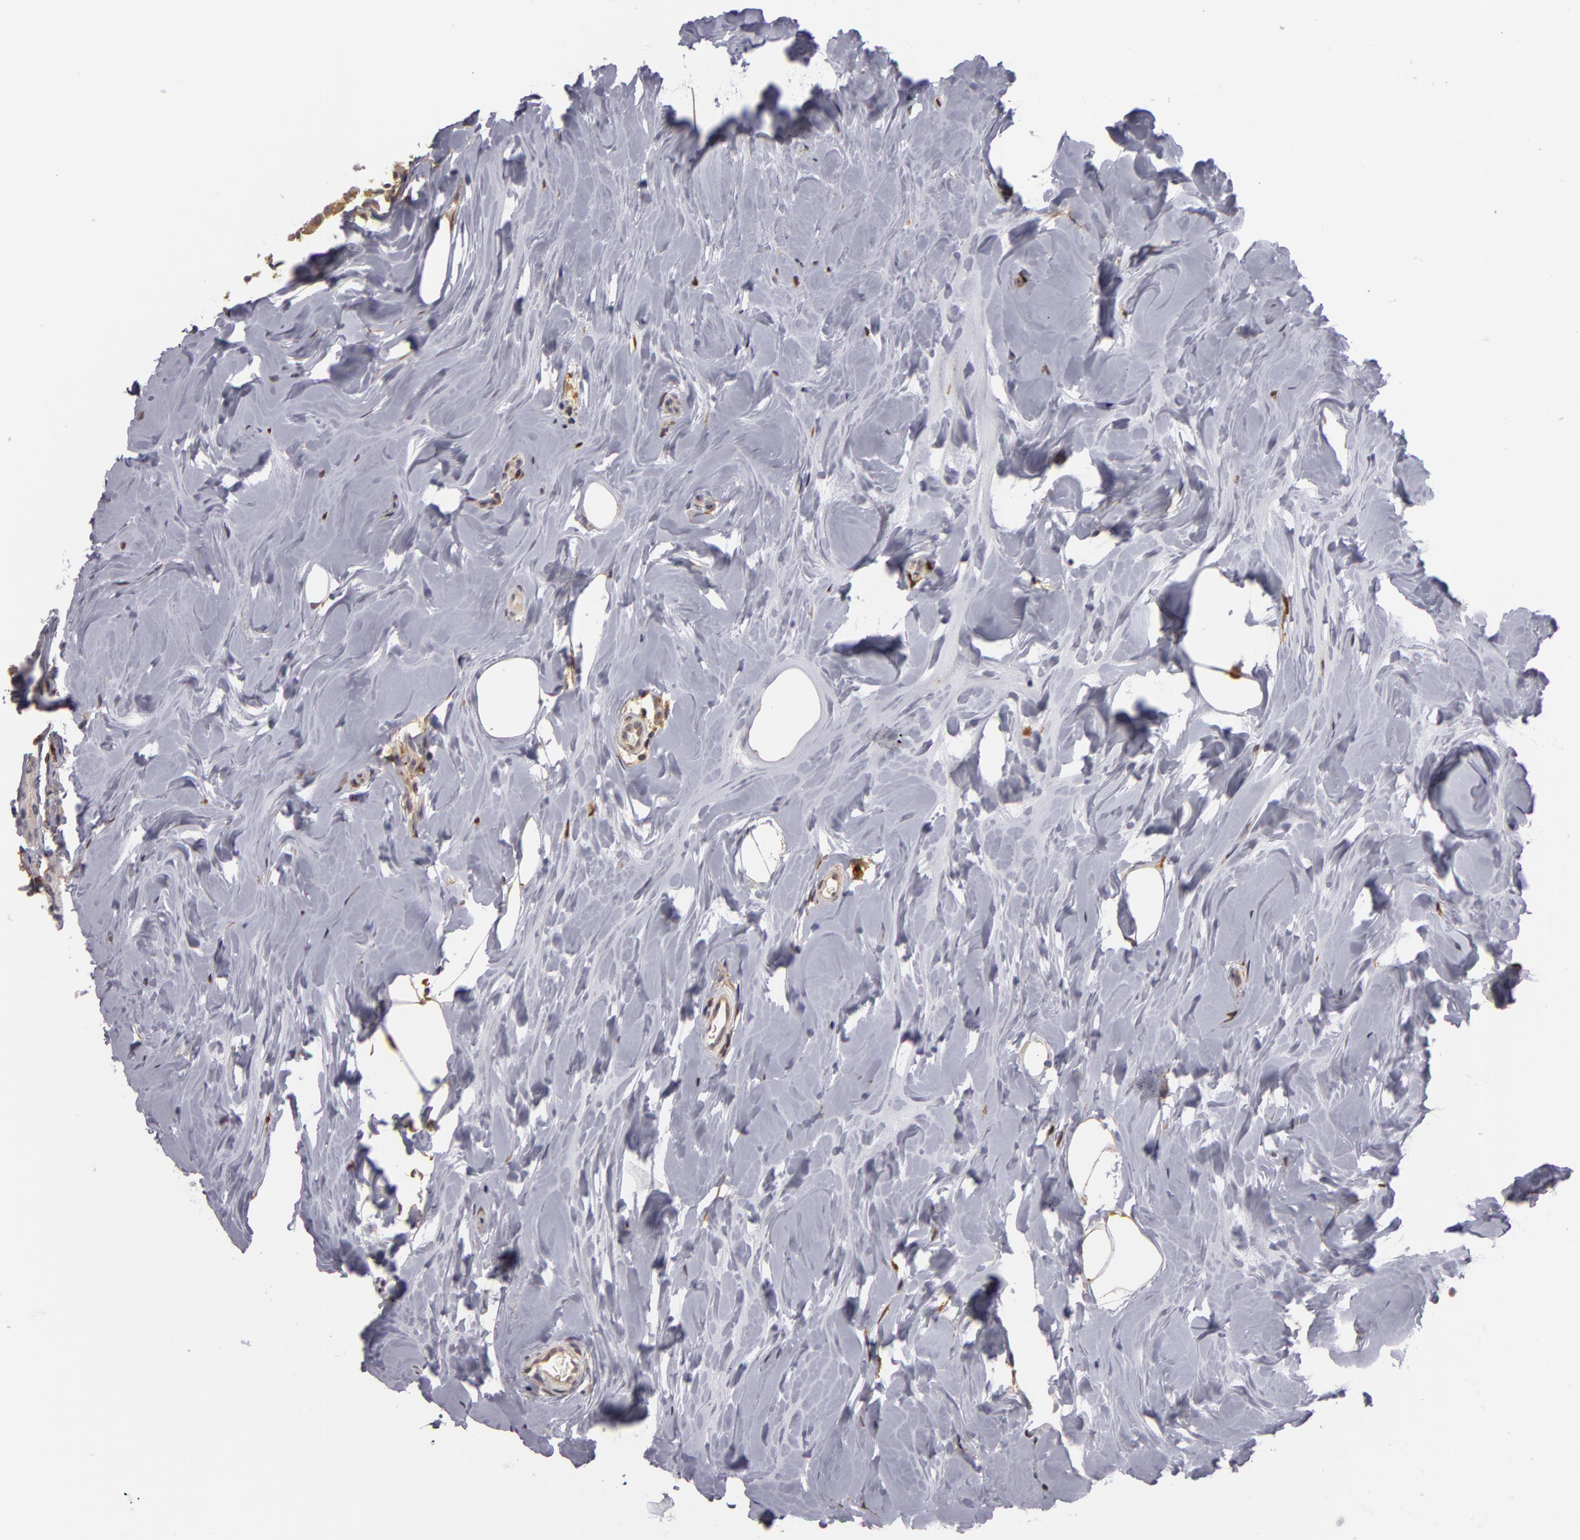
{"staining": {"intensity": "weak", "quantity": ">75%", "location": "cytoplasmic/membranous"}, "tissue": "breast cancer", "cell_type": "Tumor cells", "image_type": "cancer", "snomed": [{"axis": "morphology", "description": "Lobular carcinoma"}, {"axis": "topography", "description": "Breast"}], "caption": "High-power microscopy captured an IHC histopathology image of breast lobular carcinoma, revealing weak cytoplasmic/membranous expression in approximately >75% of tumor cells. (DAB IHC, brown staining for protein, blue staining for nuclei).", "gene": "GNPDA1", "patient": {"sex": "female", "age": 64}}